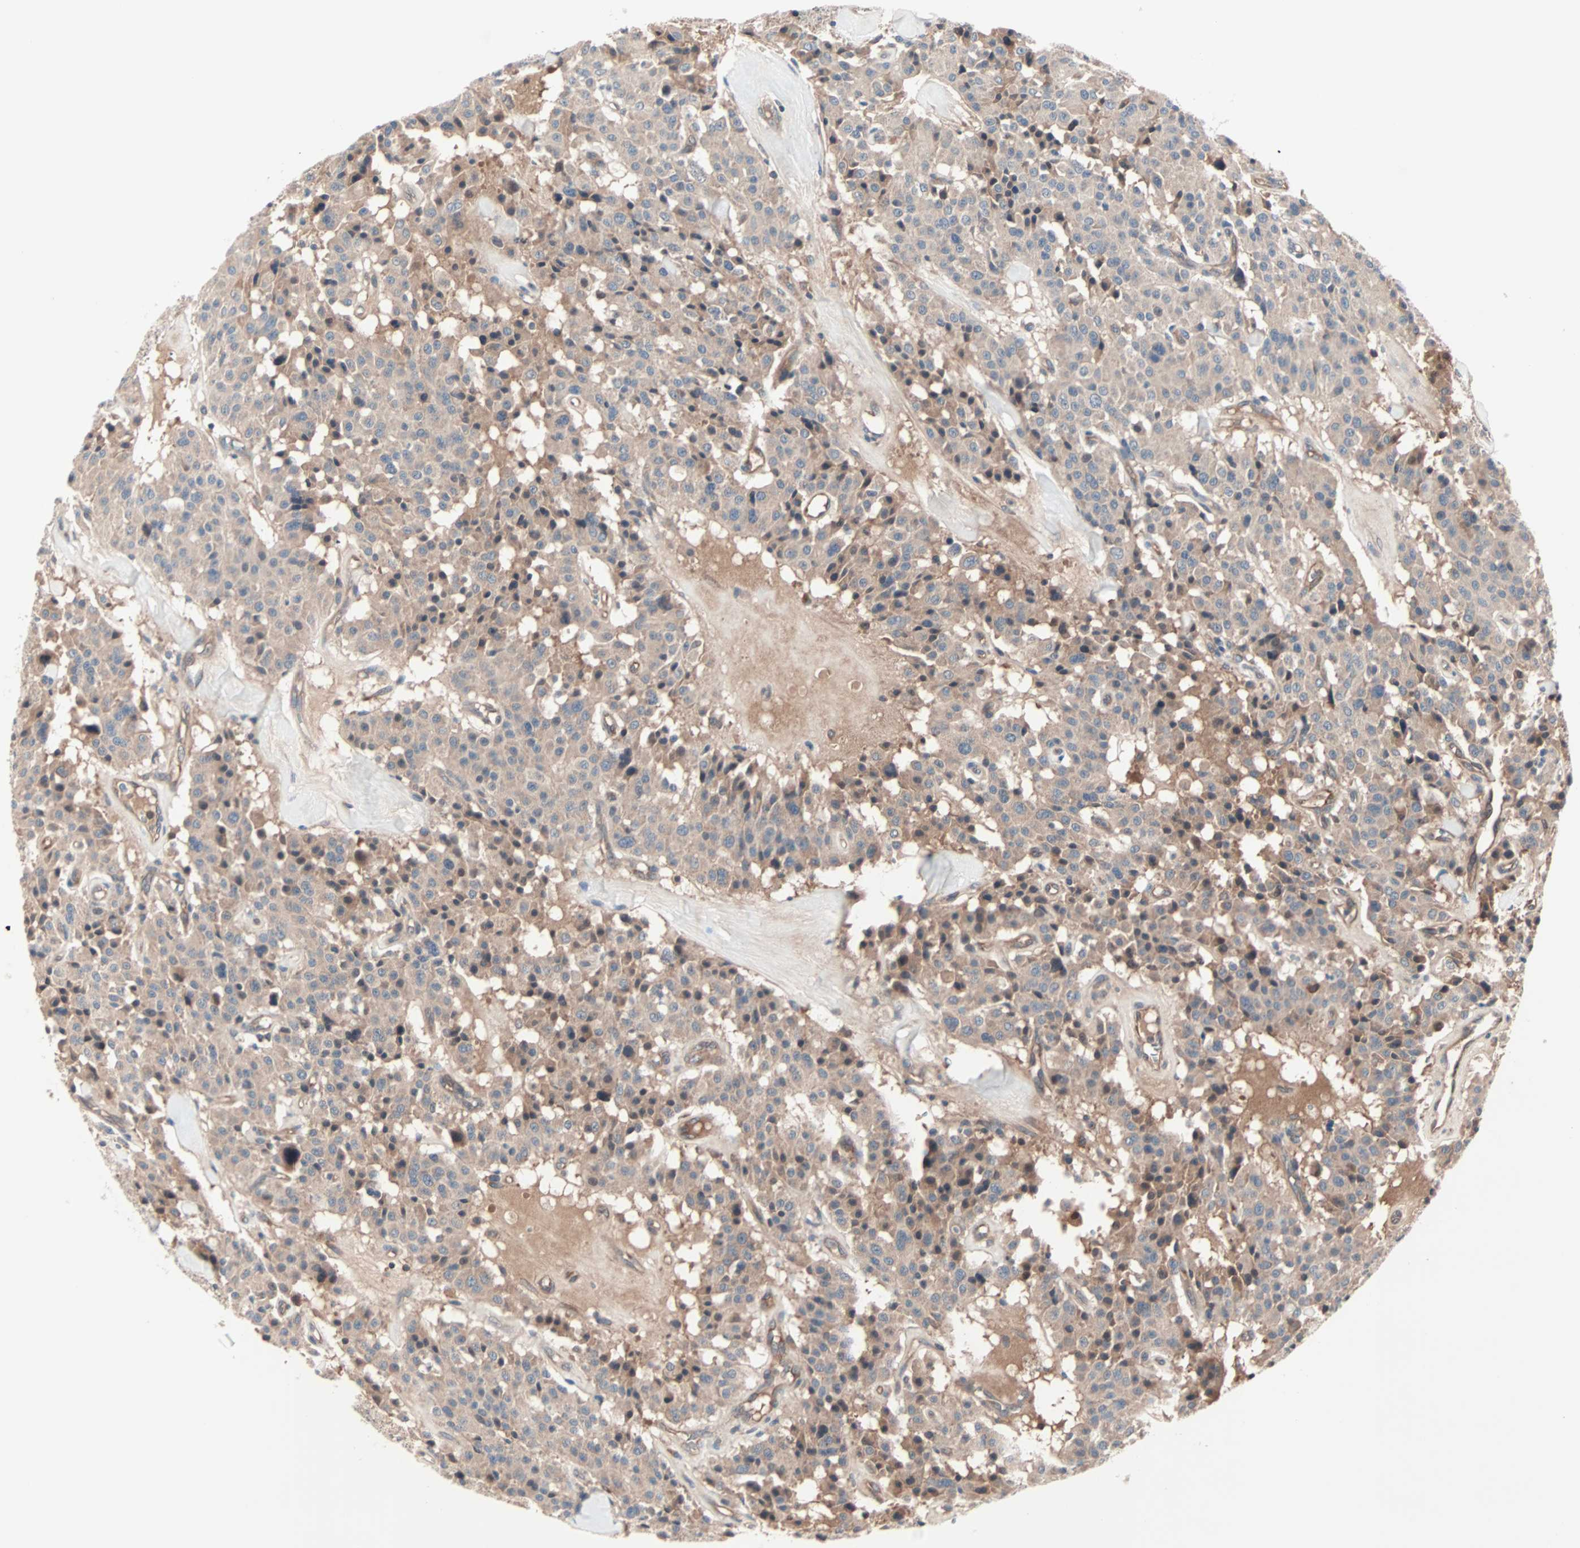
{"staining": {"intensity": "weak", "quantity": ">75%", "location": "cytoplasmic/membranous"}, "tissue": "carcinoid", "cell_type": "Tumor cells", "image_type": "cancer", "snomed": [{"axis": "morphology", "description": "Carcinoid, malignant, NOS"}, {"axis": "topography", "description": "Lung"}], "caption": "A brown stain highlights weak cytoplasmic/membranous positivity of a protein in human carcinoid tumor cells. (IHC, brightfield microscopy, high magnification).", "gene": "CAD", "patient": {"sex": "male", "age": 30}}